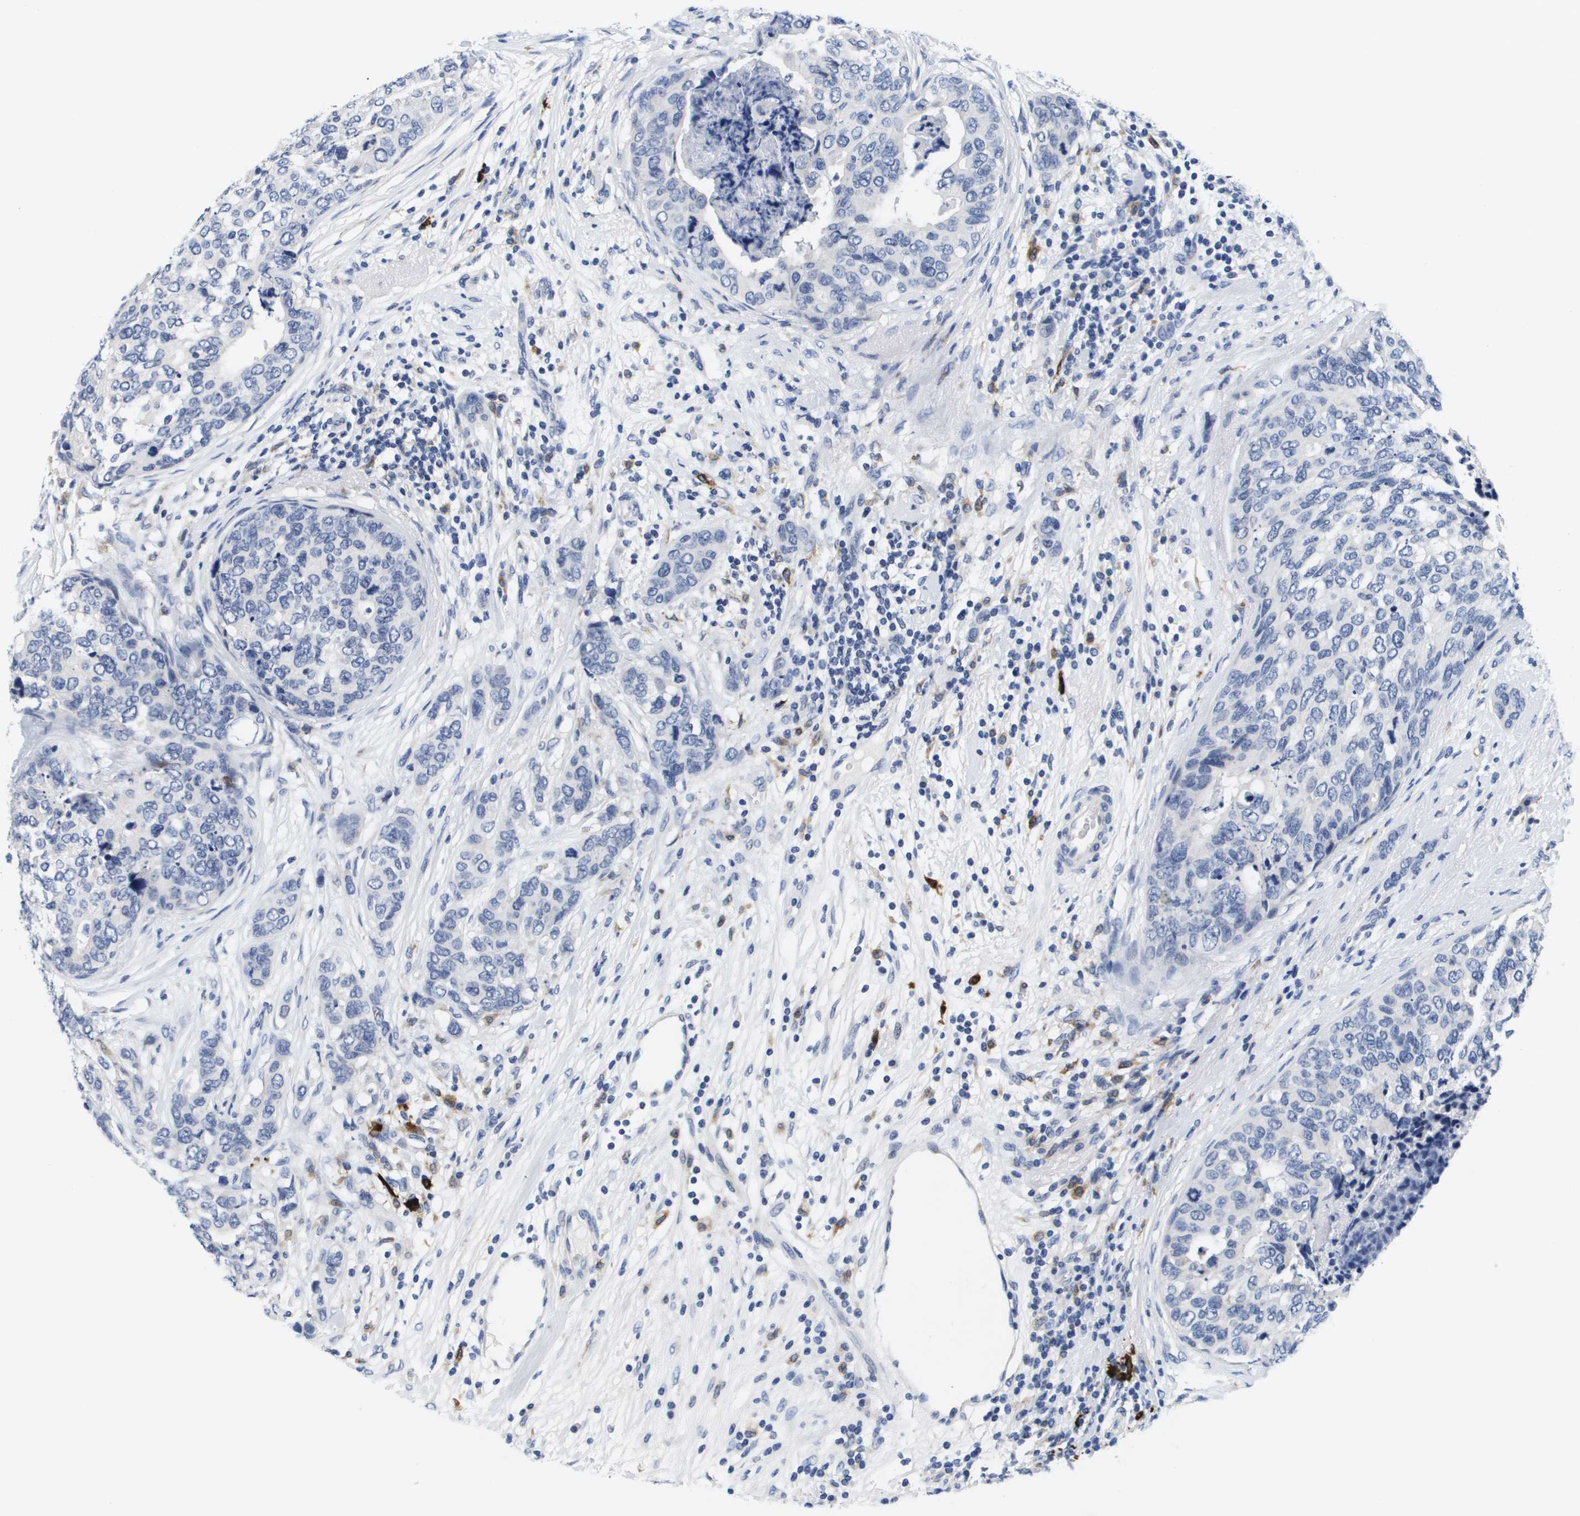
{"staining": {"intensity": "negative", "quantity": "none", "location": "none"}, "tissue": "breast cancer", "cell_type": "Tumor cells", "image_type": "cancer", "snomed": [{"axis": "morphology", "description": "Lobular carcinoma"}, {"axis": "topography", "description": "Breast"}], "caption": "An immunohistochemistry micrograph of breast cancer (lobular carcinoma) is shown. There is no staining in tumor cells of breast cancer (lobular carcinoma).", "gene": "HMOX1", "patient": {"sex": "female", "age": 59}}